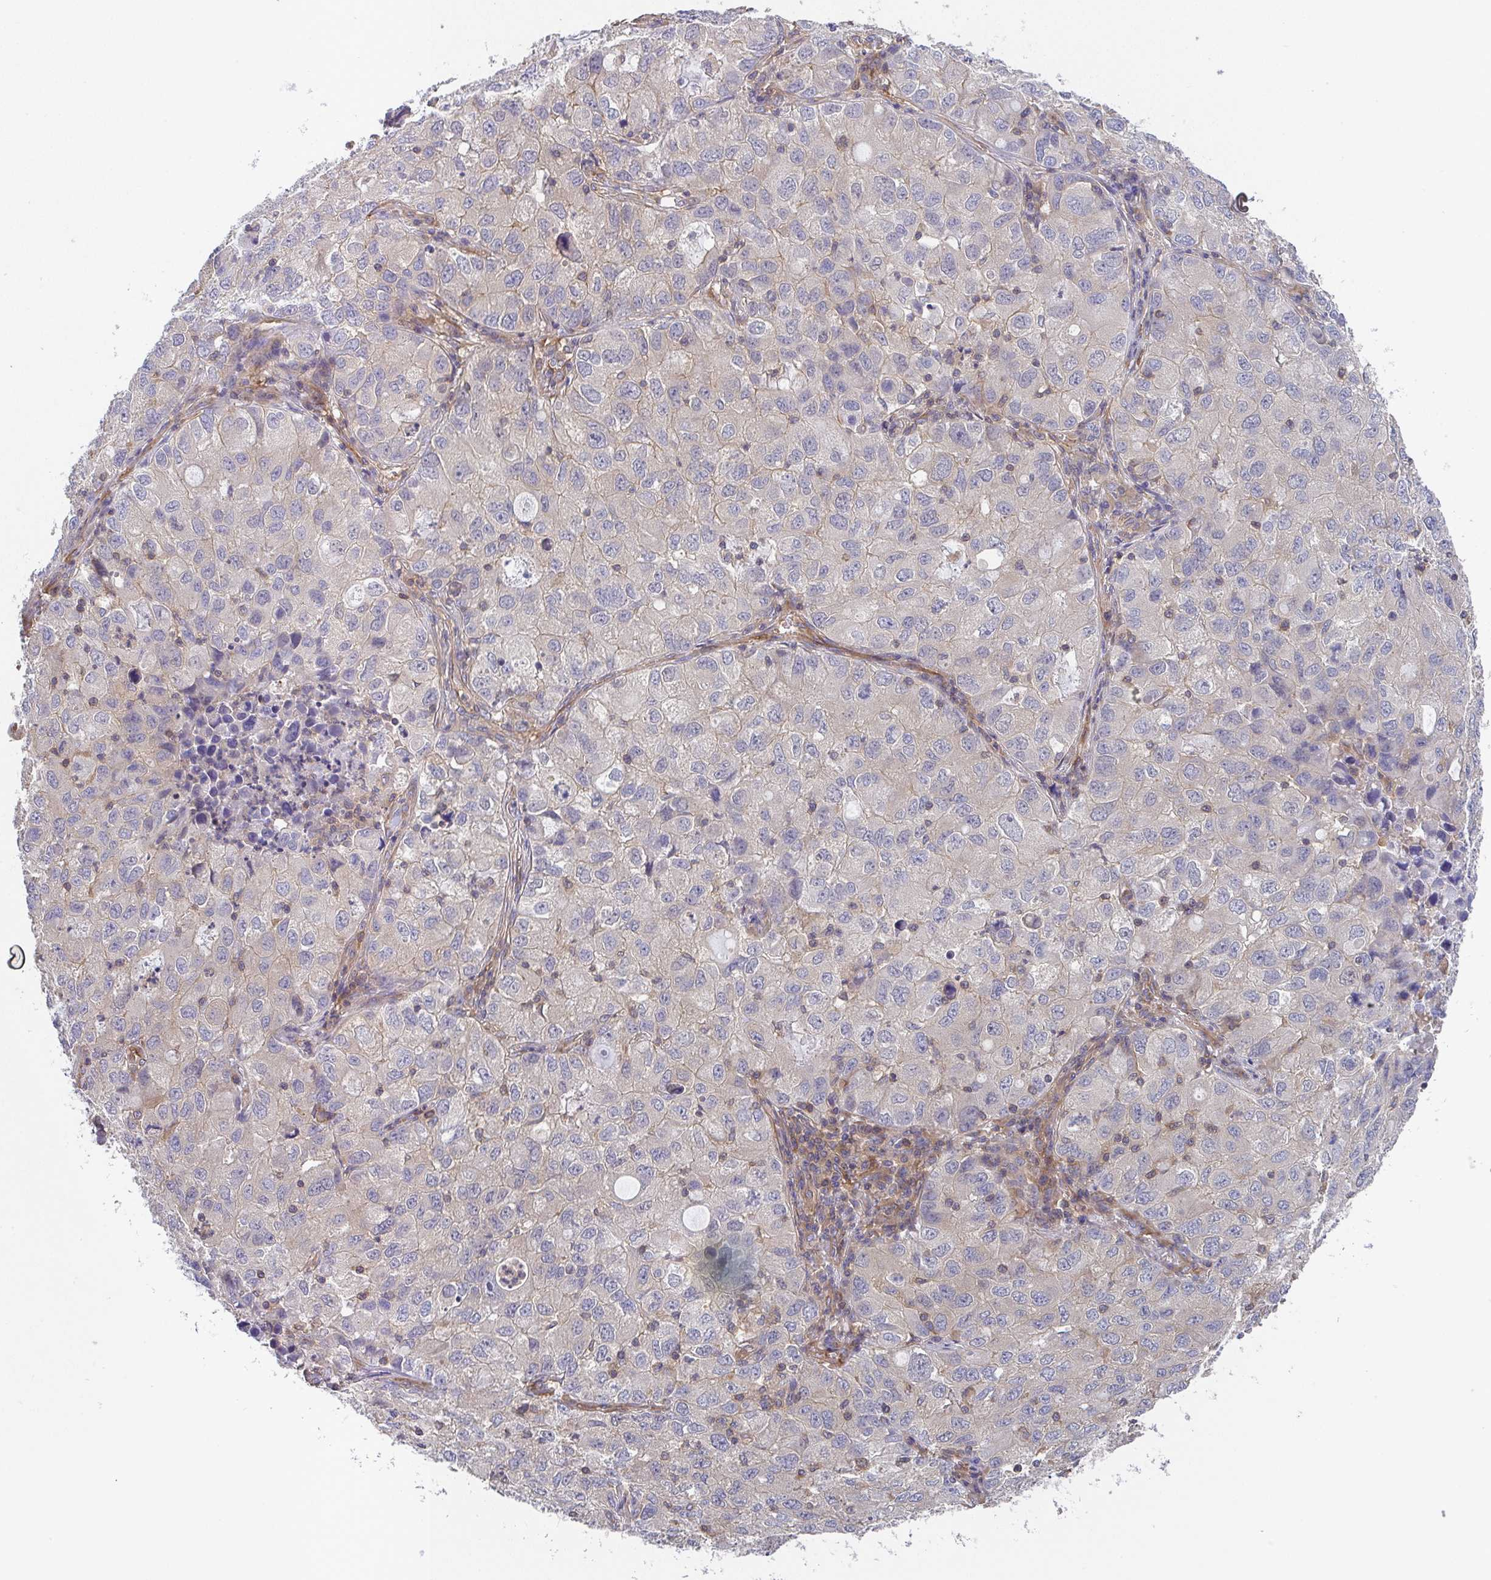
{"staining": {"intensity": "negative", "quantity": "none", "location": "none"}, "tissue": "lung cancer", "cell_type": "Tumor cells", "image_type": "cancer", "snomed": [{"axis": "morphology", "description": "Normal morphology"}, {"axis": "morphology", "description": "Adenocarcinoma, NOS"}, {"axis": "topography", "description": "Lymph node"}, {"axis": "topography", "description": "Lung"}], "caption": "There is no significant expression in tumor cells of lung adenocarcinoma.", "gene": "TMEM229A", "patient": {"sex": "female", "age": 51}}